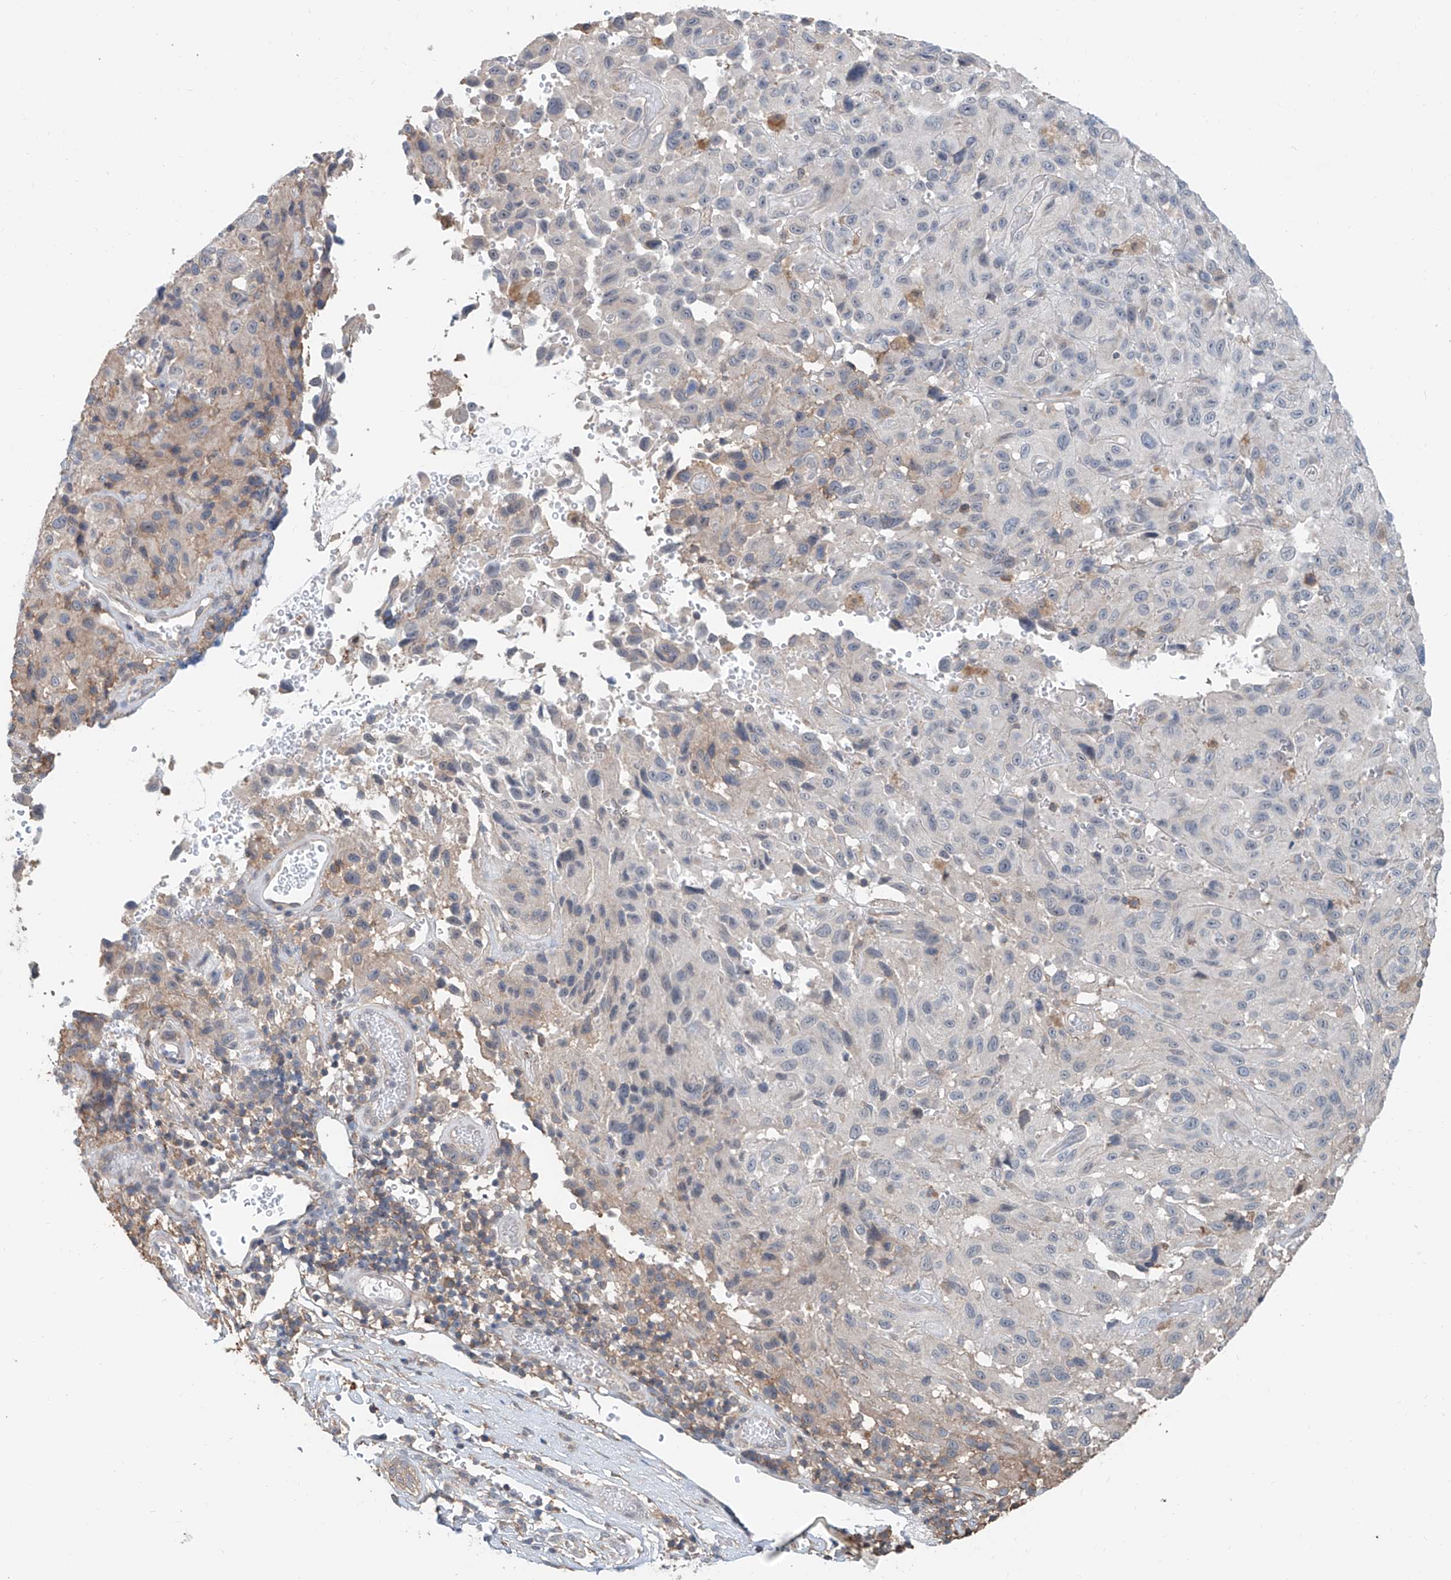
{"staining": {"intensity": "negative", "quantity": "none", "location": "none"}, "tissue": "melanoma", "cell_type": "Tumor cells", "image_type": "cancer", "snomed": [{"axis": "morphology", "description": "Malignant melanoma, NOS"}, {"axis": "topography", "description": "Skin"}], "caption": "Tumor cells show no significant protein expression in melanoma.", "gene": "KCNK10", "patient": {"sex": "male", "age": 66}}